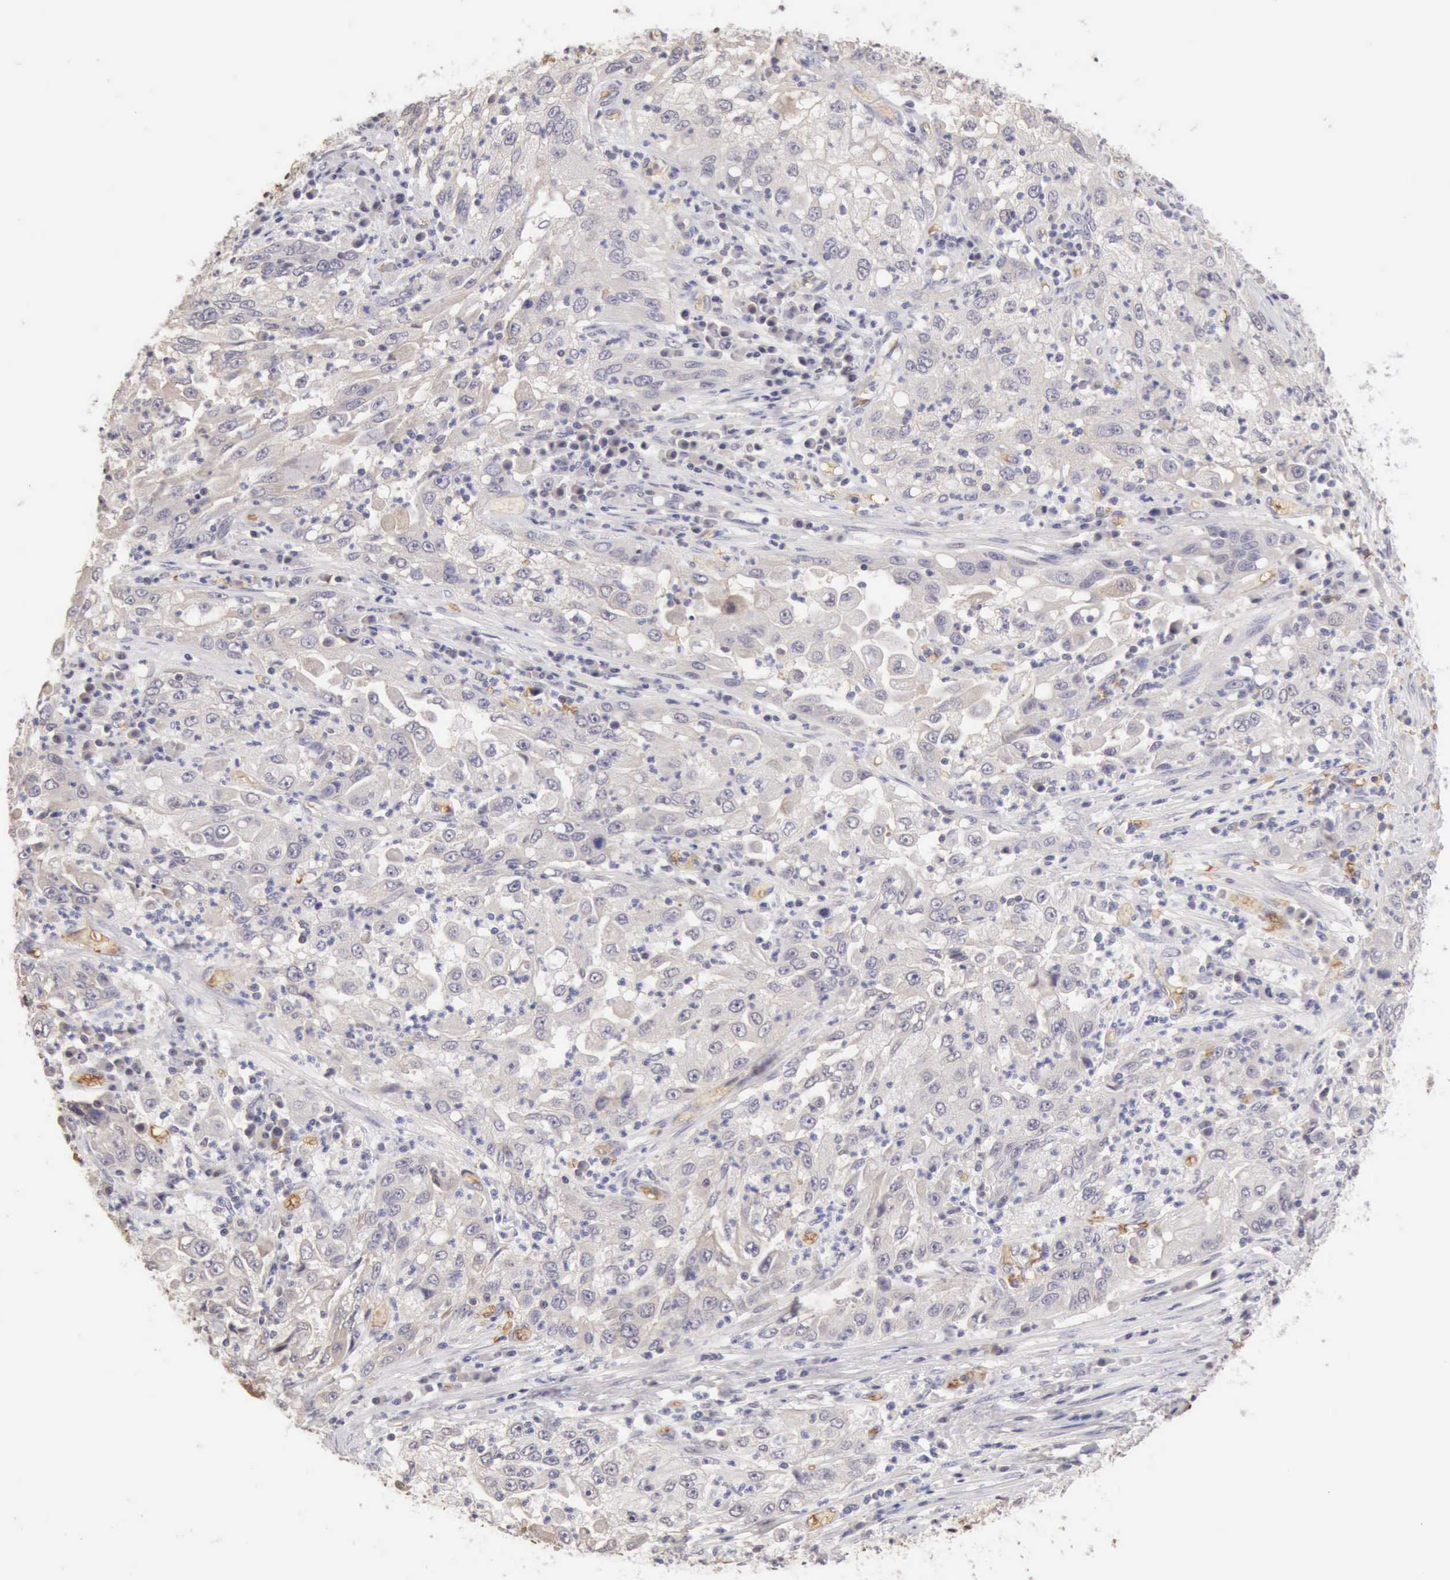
{"staining": {"intensity": "negative", "quantity": "none", "location": "none"}, "tissue": "cervical cancer", "cell_type": "Tumor cells", "image_type": "cancer", "snomed": [{"axis": "morphology", "description": "Squamous cell carcinoma, NOS"}, {"axis": "topography", "description": "Cervix"}], "caption": "IHC image of human cervical cancer (squamous cell carcinoma) stained for a protein (brown), which exhibits no staining in tumor cells.", "gene": "CFI", "patient": {"sex": "female", "age": 36}}